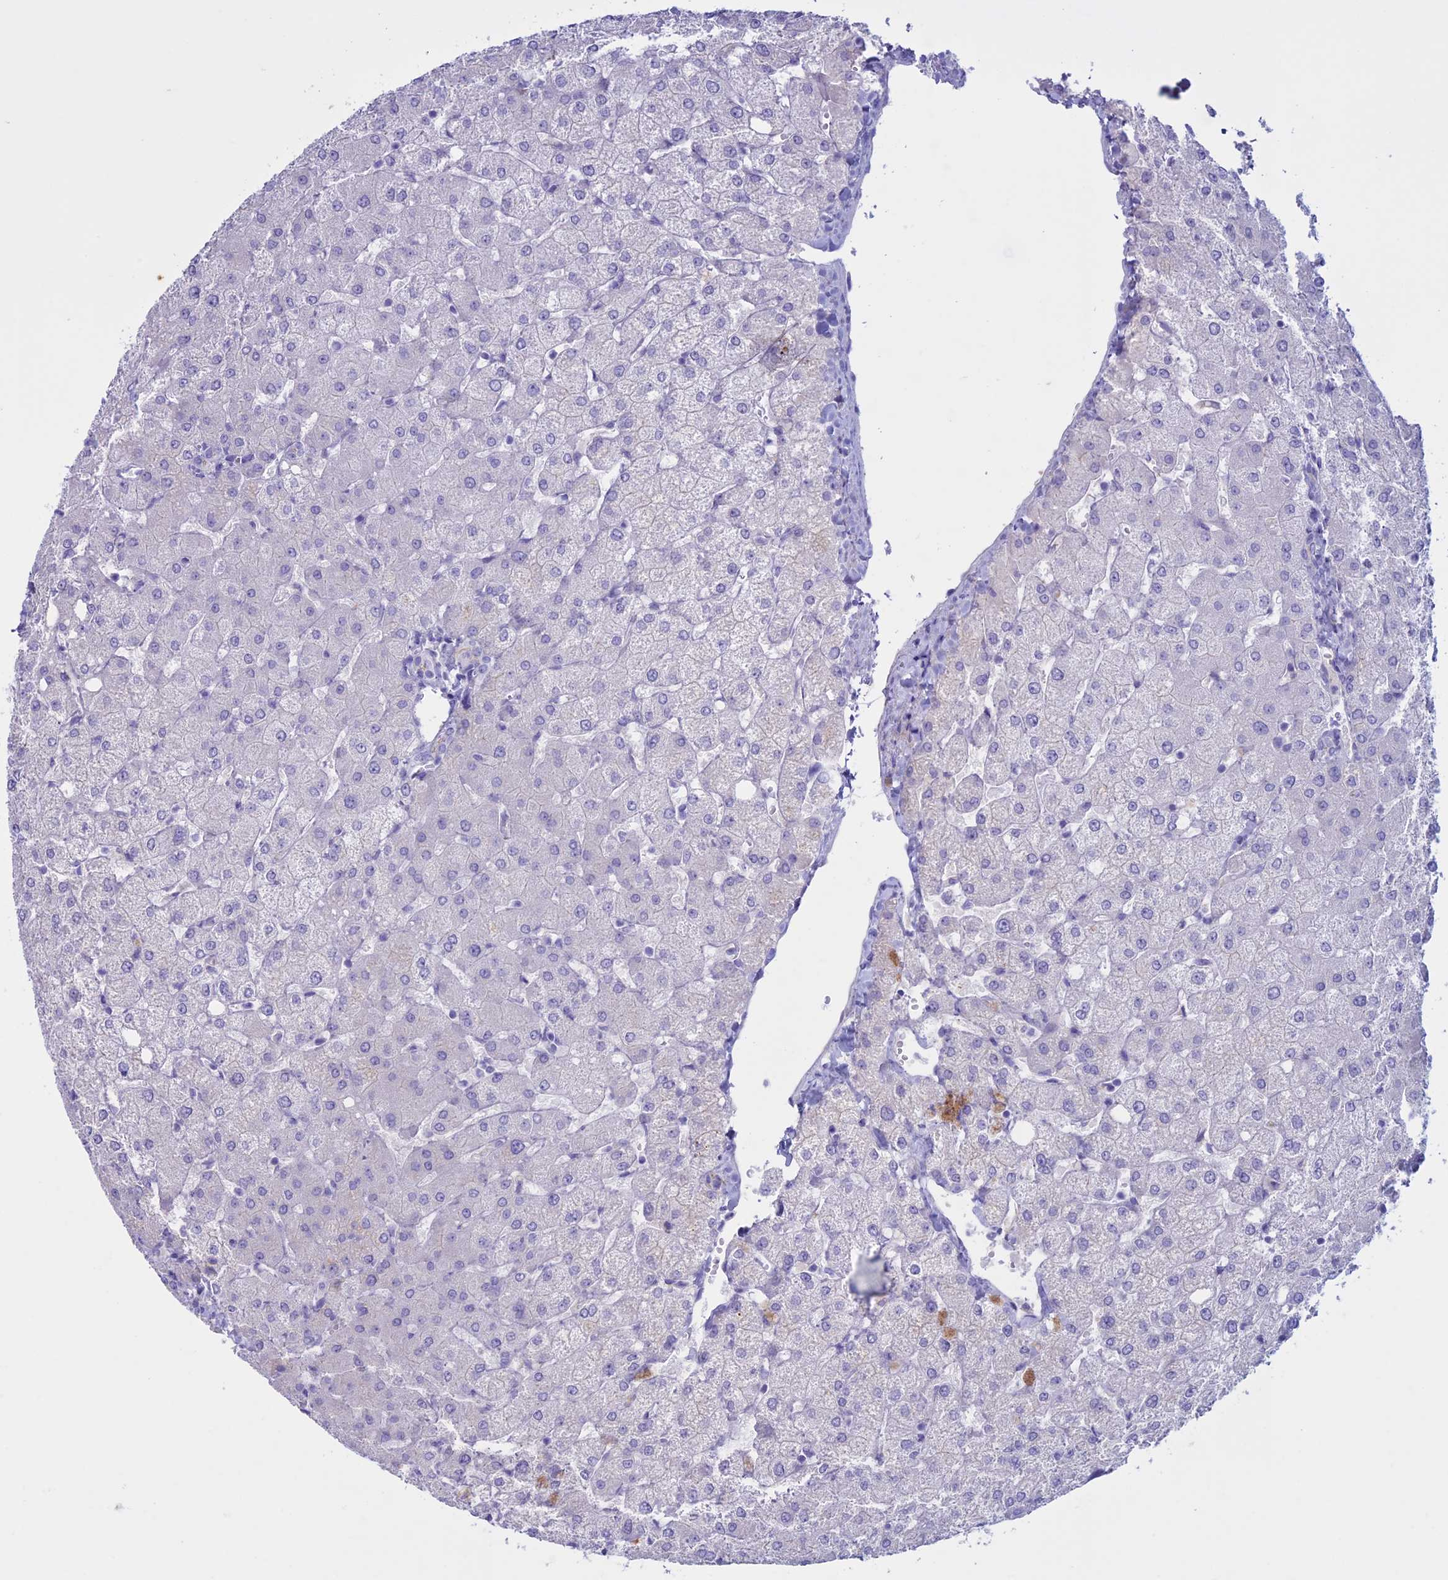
{"staining": {"intensity": "negative", "quantity": "none", "location": "none"}, "tissue": "liver", "cell_type": "Cholangiocytes", "image_type": "normal", "snomed": [{"axis": "morphology", "description": "Normal tissue, NOS"}, {"axis": "topography", "description": "Liver"}], "caption": "IHC of unremarkable liver shows no staining in cholangiocytes. (DAB (3,3'-diaminobenzidine) immunohistochemistry (IHC) with hematoxylin counter stain).", "gene": "CLEC2L", "patient": {"sex": "female", "age": 54}}